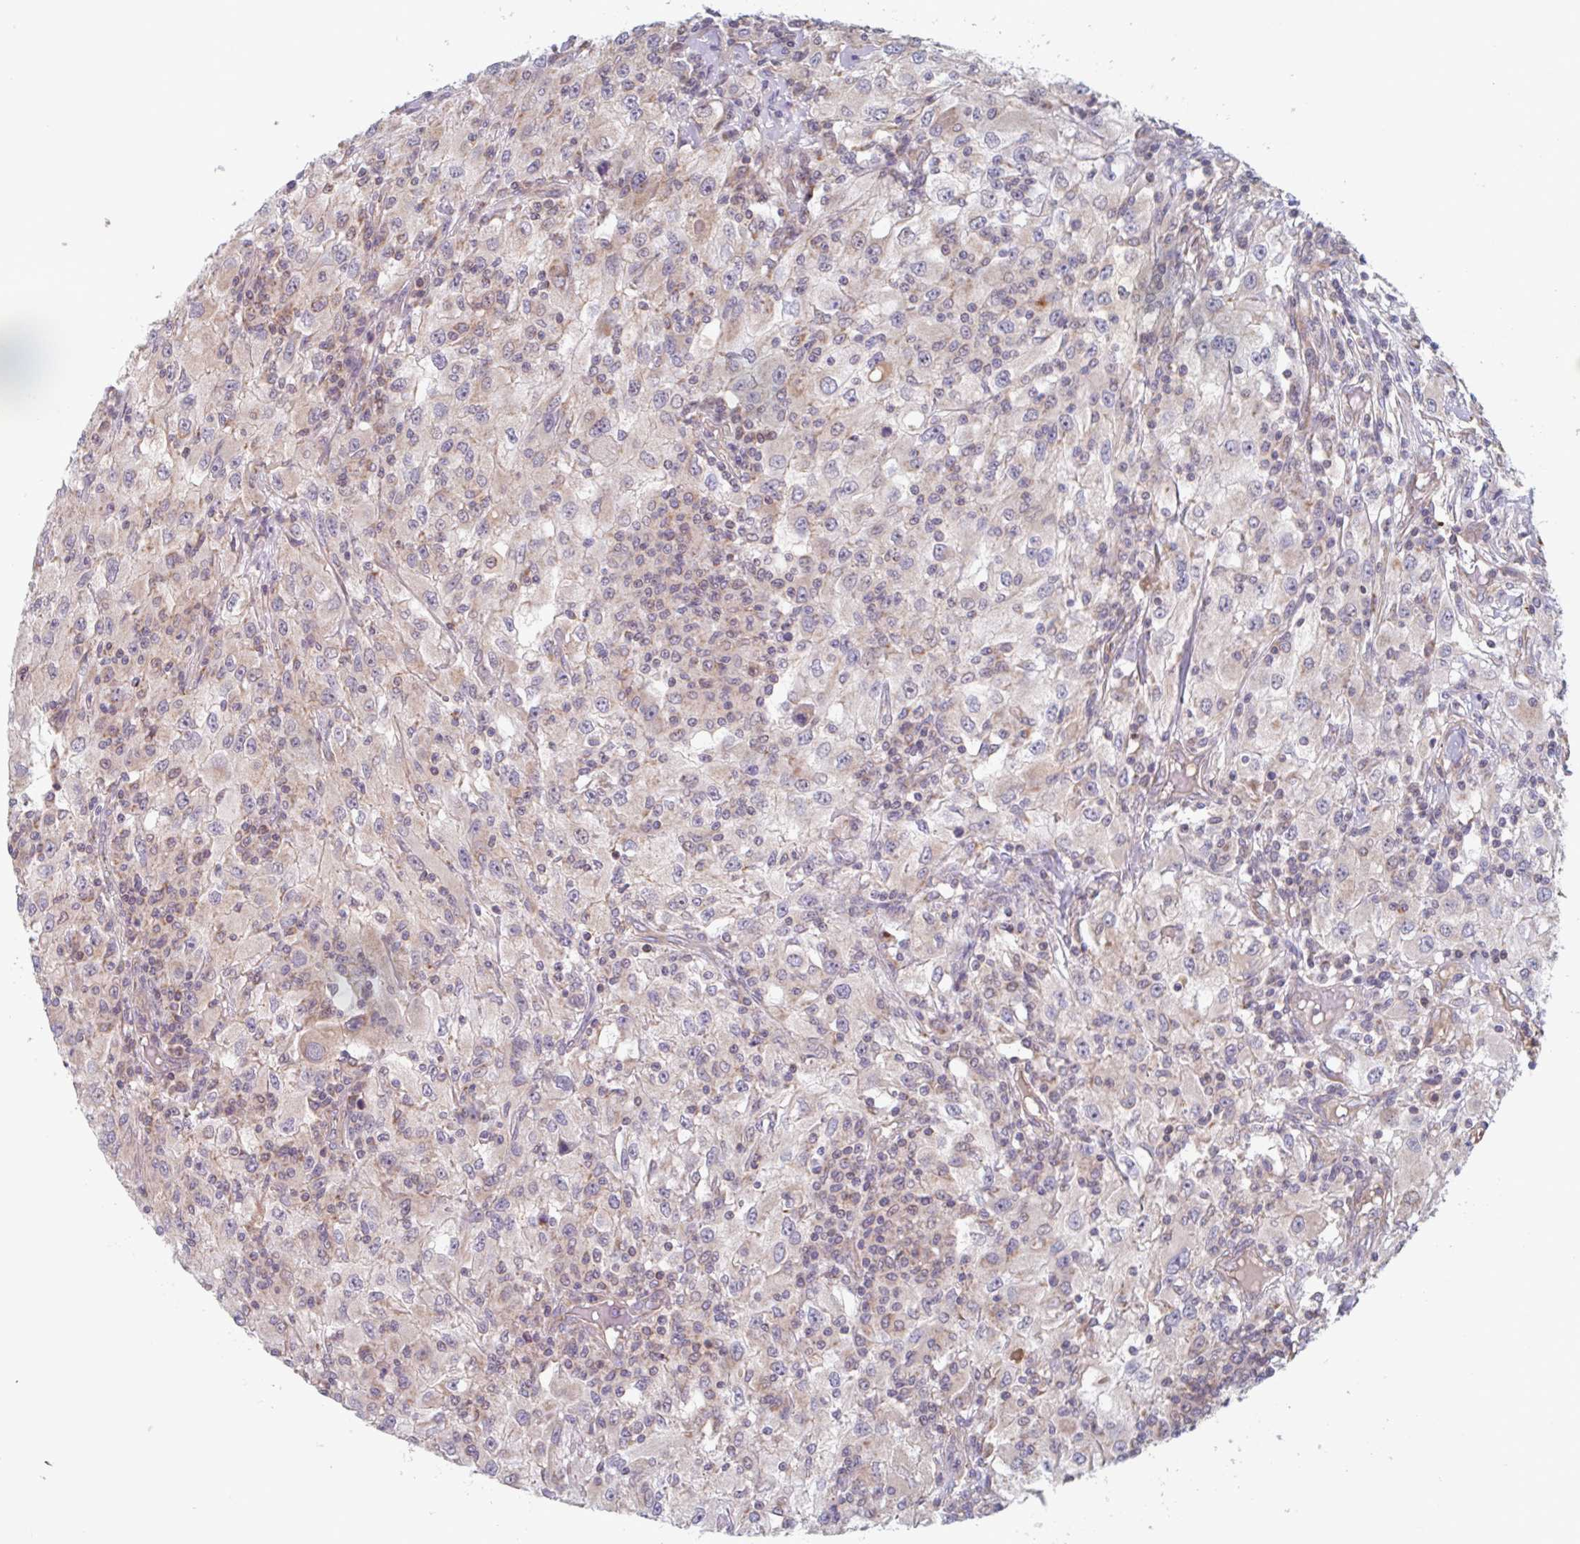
{"staining": {"intensity": "weak", "quantity": "<25%", "location": "cytoplasmic/membranous"}, "tissue": "renal cancer", "cell_type": "Tumor cells", "image_type": "cancer", "snomed": [{"axis": "morphology", "description": "Adenocarcinoma, NOS"}, {"axis": "topography", "description": "Kidney"}], "caption": "This photomicrograph is of adenocarcinoma (renal) stained with IHC to label a protein in brown with the nuclei are counter-stained blue. There is no expression in tumor cells.", "gene": "SURF1", "patient": {"sex": "female", "age": 67}}